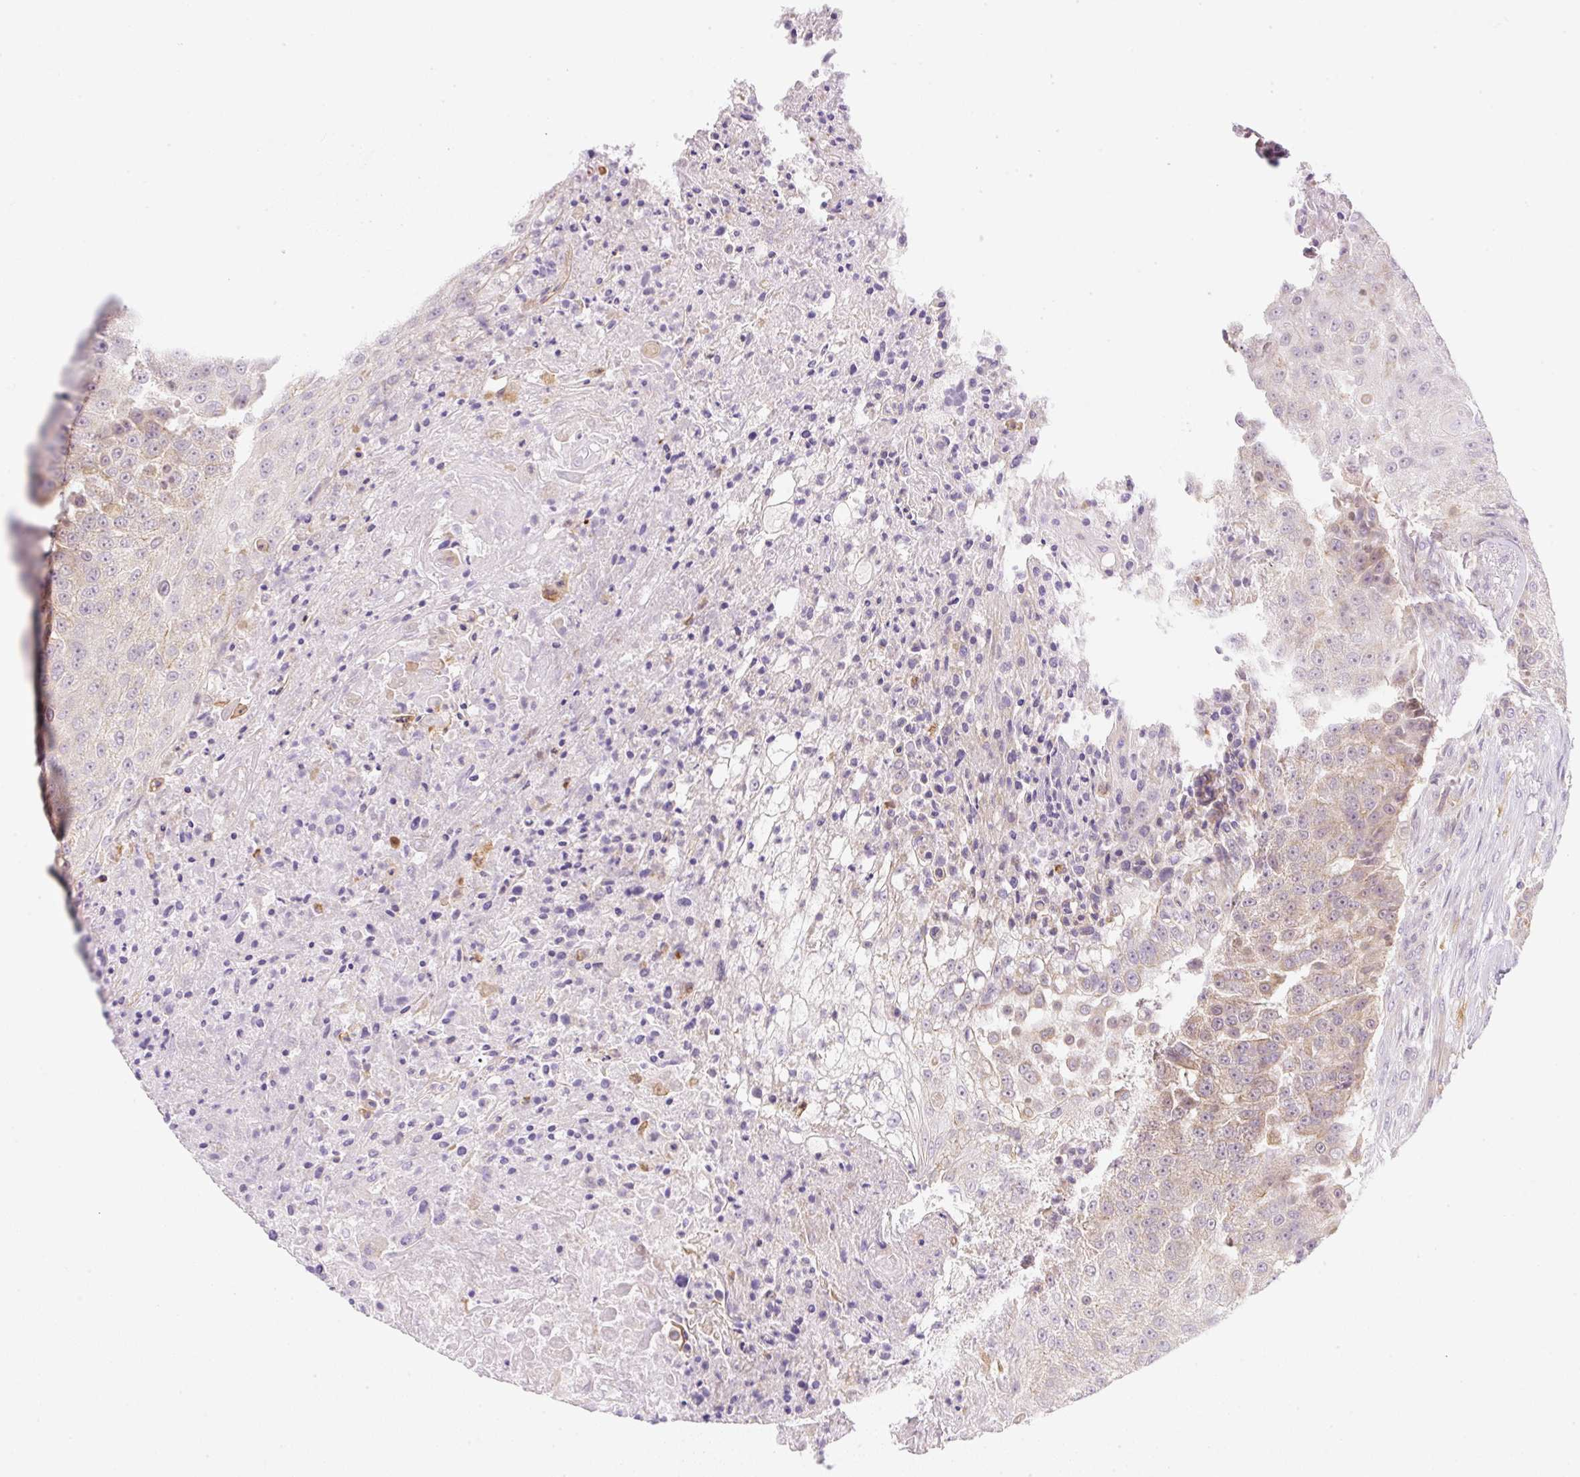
{"staining": {"intensity": "weak", "quantity": "<25%", "location": "cytoplasmic/membranous"}, "tissue": "urothelial cancer", "cell_type": "Tumor cells", "image_type": "cancer", "snomed": [{"axis": "morphology", "description": "Urothelial carcinoma, High grade"}, {"axis": "topography", "description": "Urinary bladder"}], "caption": "The histopathology image demonstrates no staining of tumor cells in urothelial cancer.", "gene": "OMA1", "patient": {"sex": "female", "age": 63}}